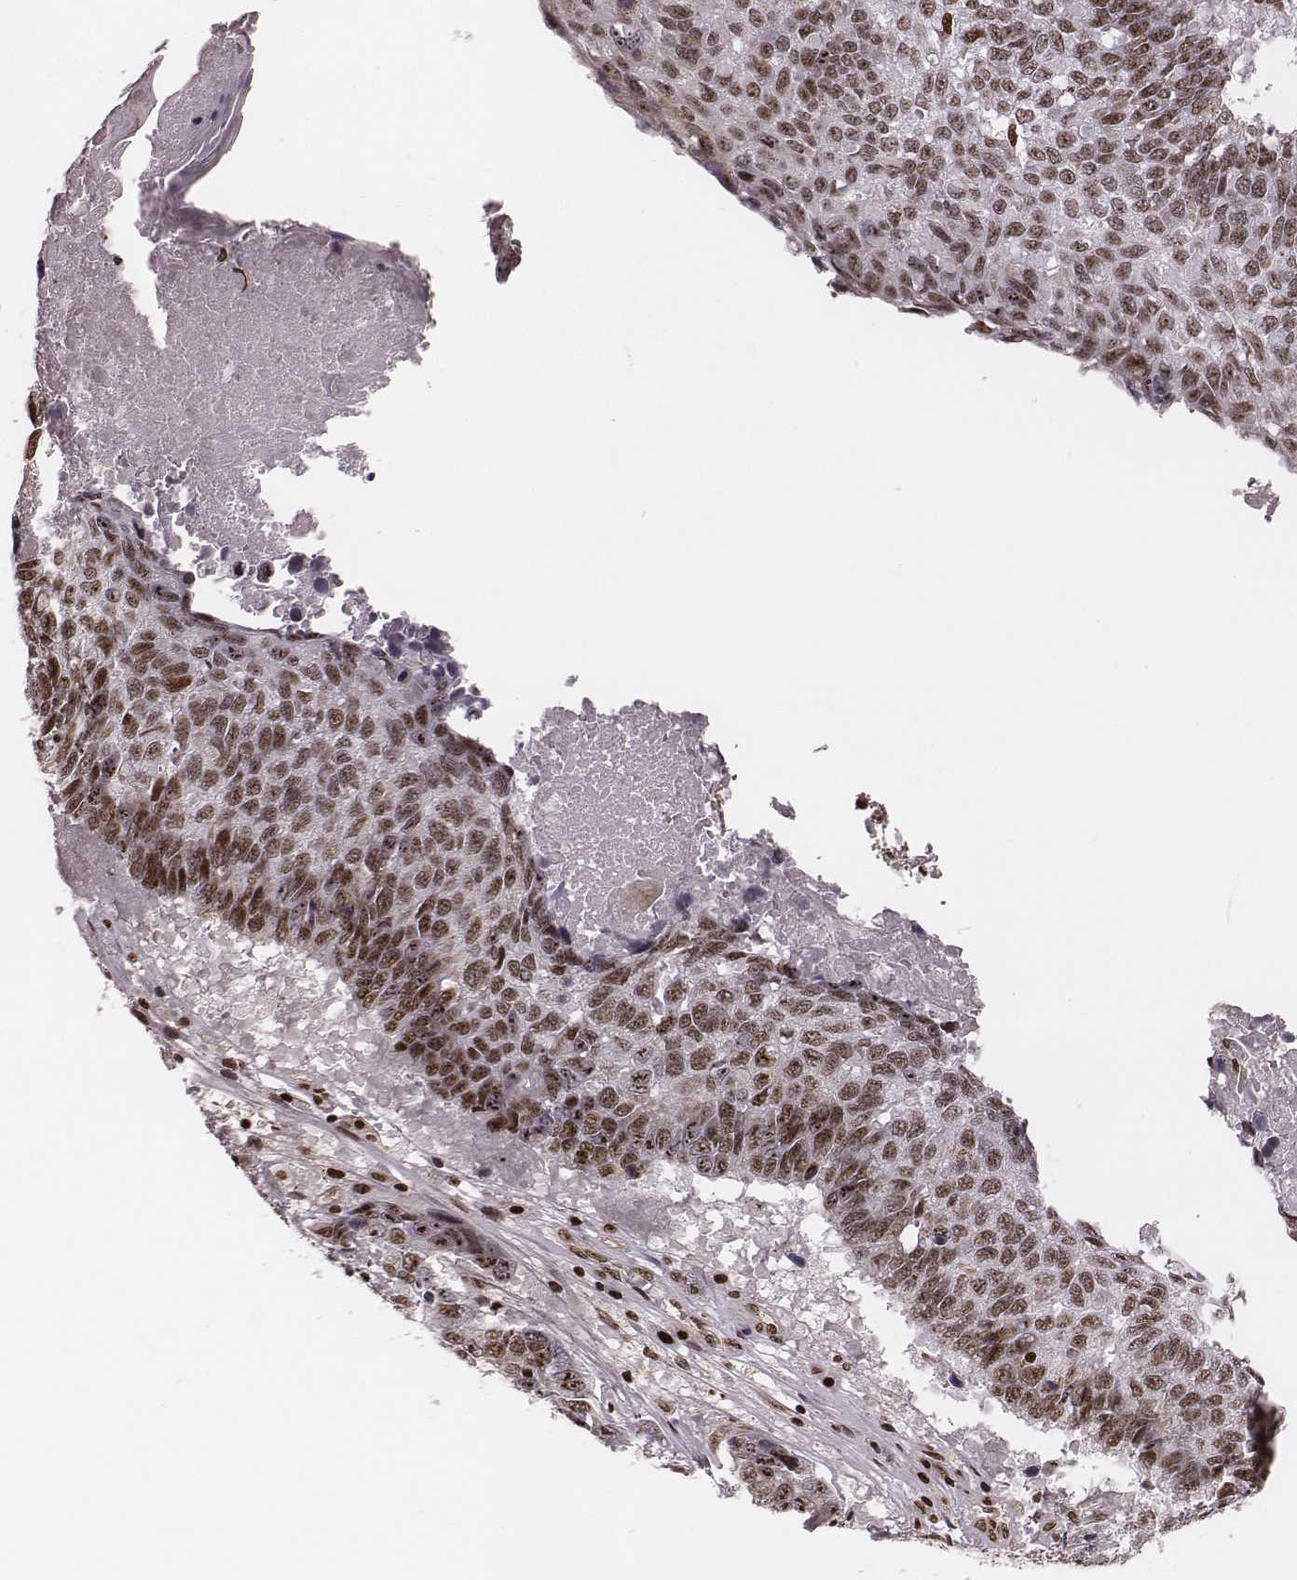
{"staining": {"intensity": "weak", "quantity": ">75%", "location": "nuclear"}, "tissue": "lung cancer", "cell_type": "Tumor cells", "image_type": "cancer", "snomed": [{"axis": "morphology", "description": "Squamous cell carcinoma, NOS"}, {"axis": "topography", "description": "Lung"}], "caption": "Immunohistochemical staining of human lung cancer (squamous cell carcinoma) shows weak nuclear protein staining in about >75% of tumor cells. (DAB (3,3'-diaminobenzidine) IHC, brown staining for protein, blue staining for nuclei).", "gene": "VRK3", "patient": {"sex": "male", "age": 73}}